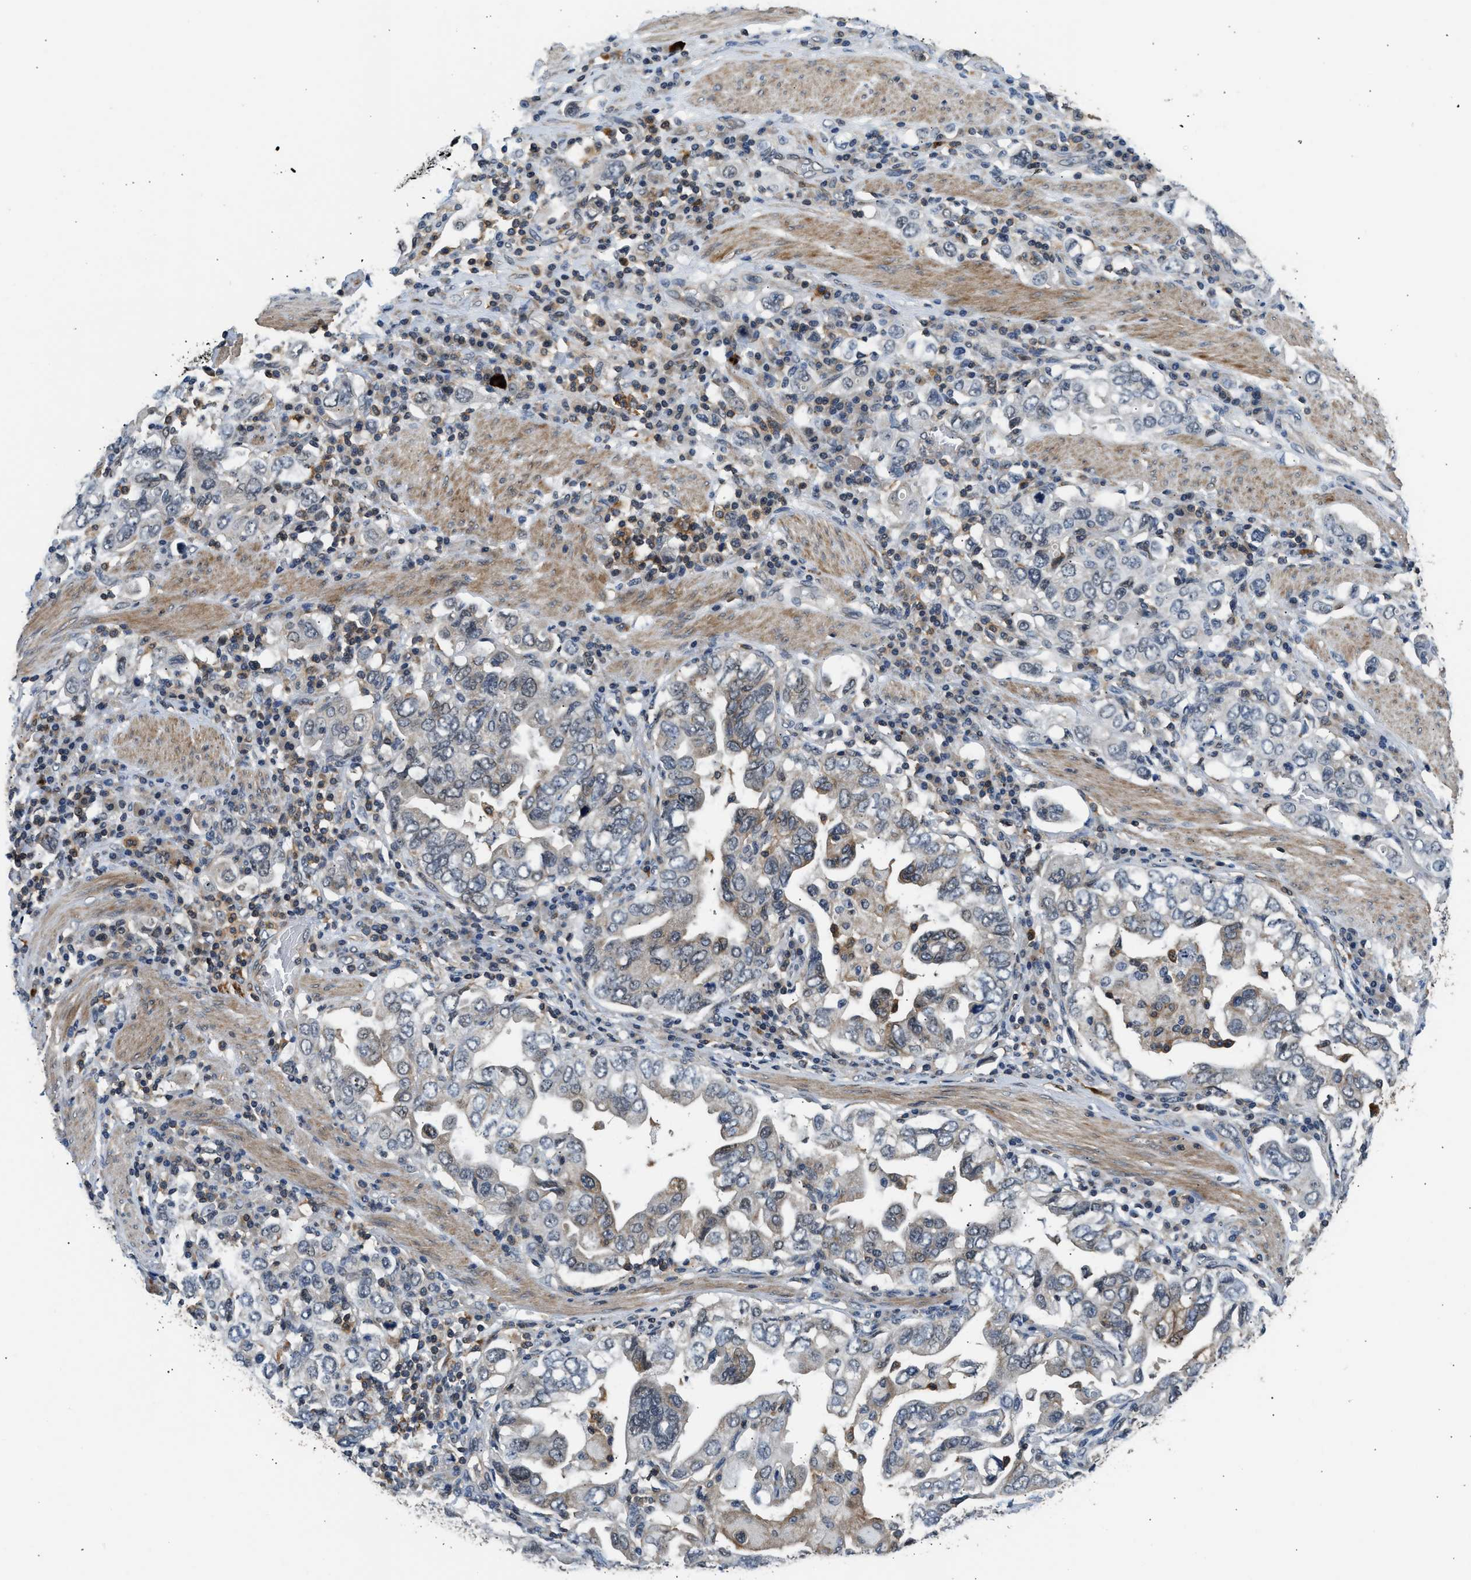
{"staining": {"intensity": "weak", "quantity": "<25%", "location": "cytoplasmic/membranous"}, "tissue": "stomach cancer", "cell_type": "Tumor cells", "image_type": "cancer", "snomed": [{"axis": "morphology", "description": "Adenocarcinoma, NOS"}, {"axis": "topography", "description": "Stomach, upper"}], "caption": "Tumor cells are negative for brown protein staining in adenocarcinoma (stomach).", "gene": "MTMR1", "patient": {"sex": "male", "age": 62}}